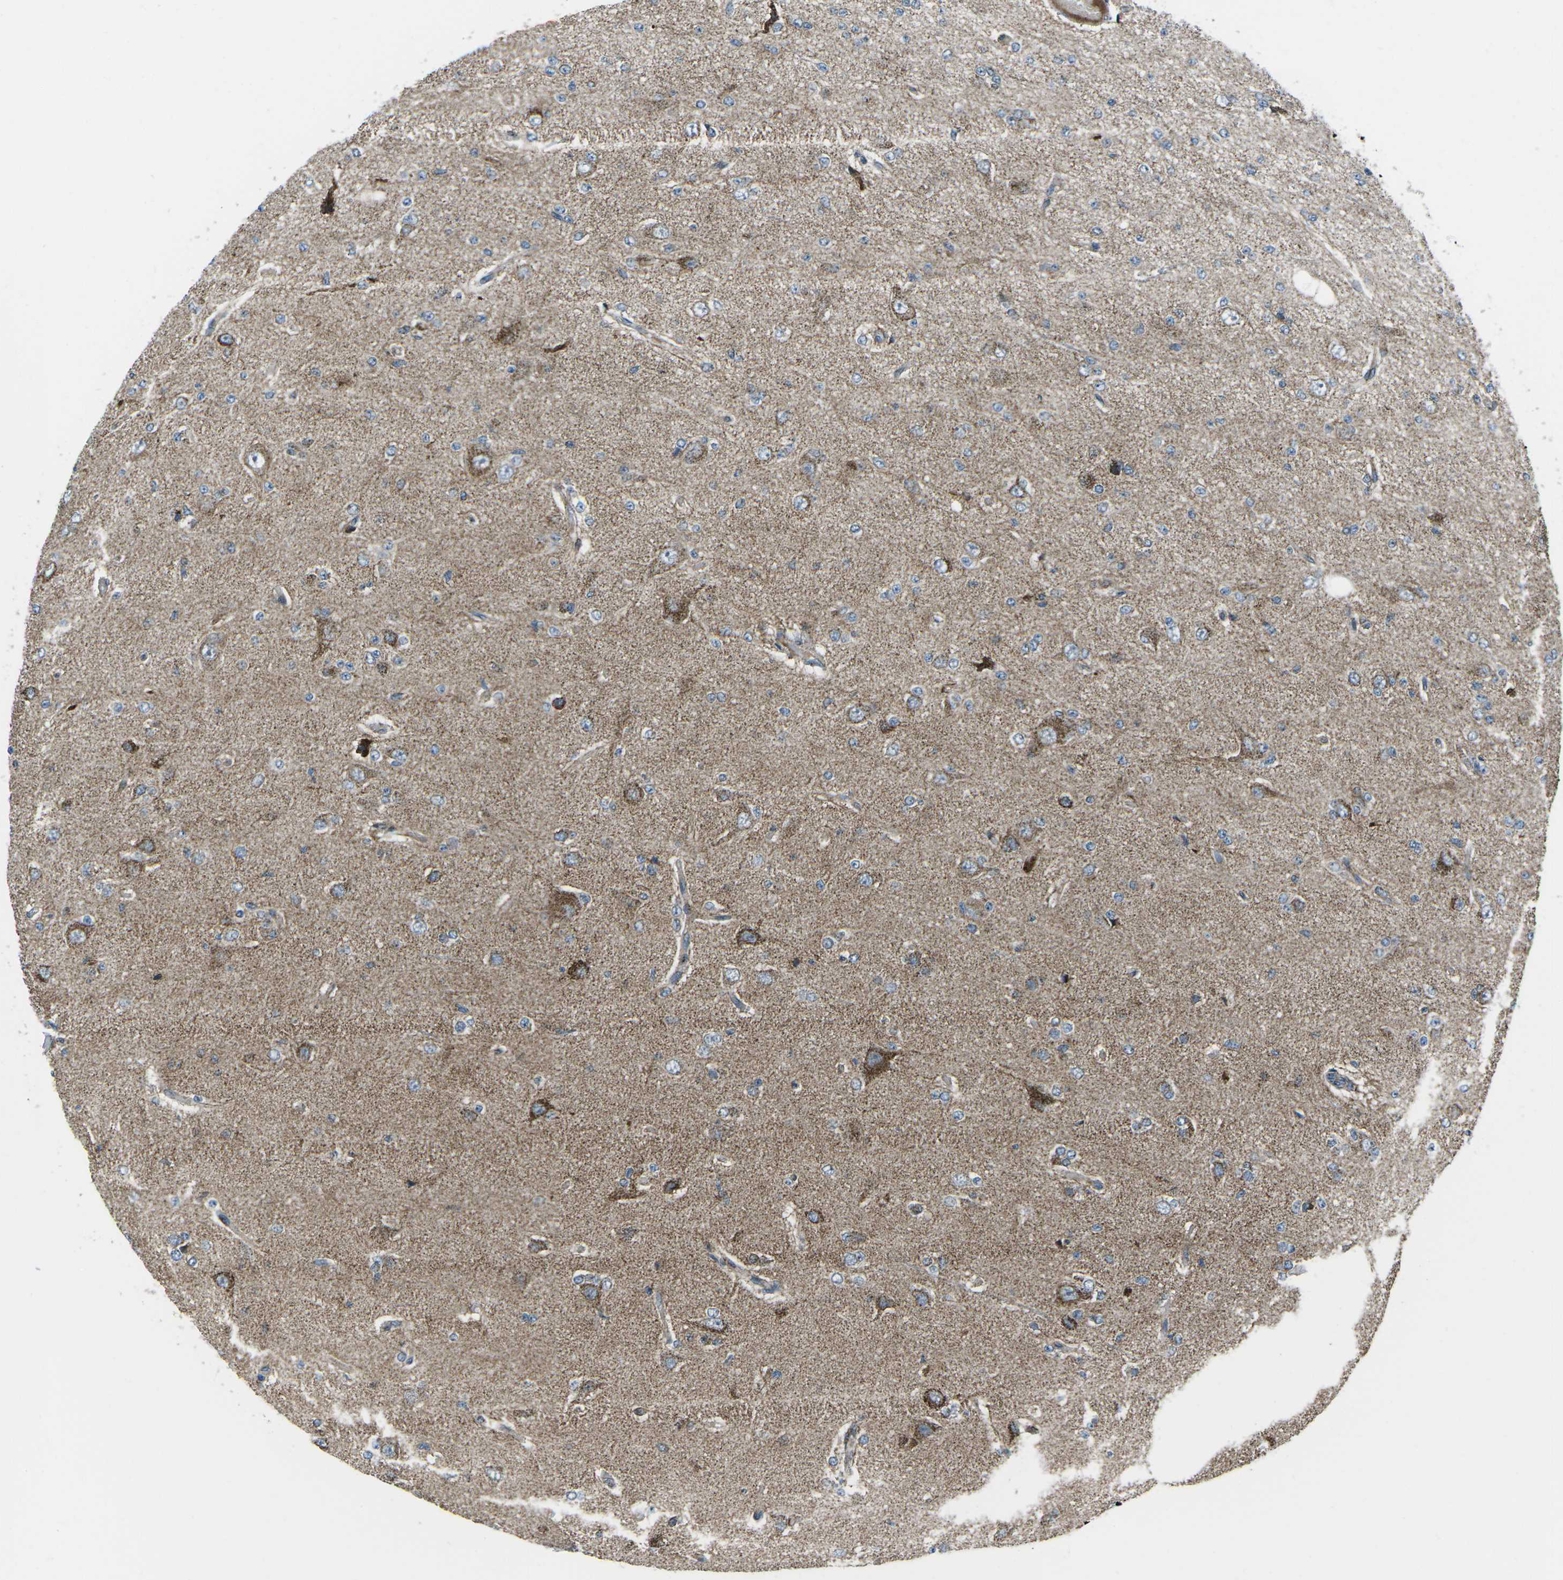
{"staining": {"intensity": "weak", "quantity": "<25%", "location": "cytoplasmic/membranous"}, "tissue": "glioma", "cell_type": "Tumor cells", "image_type": "cancer", "snomed": [{"axis": "morphology", "description": "Glioma, malignant, Low grade"}, {"axis": "topography", "description": "Brain"}], "caption": "Glioma was stained to show a protein in brown. There is no significant positivity in tumor cells.", "gene": "RFESD", "patient": {"sex": "male", "age": 38}}